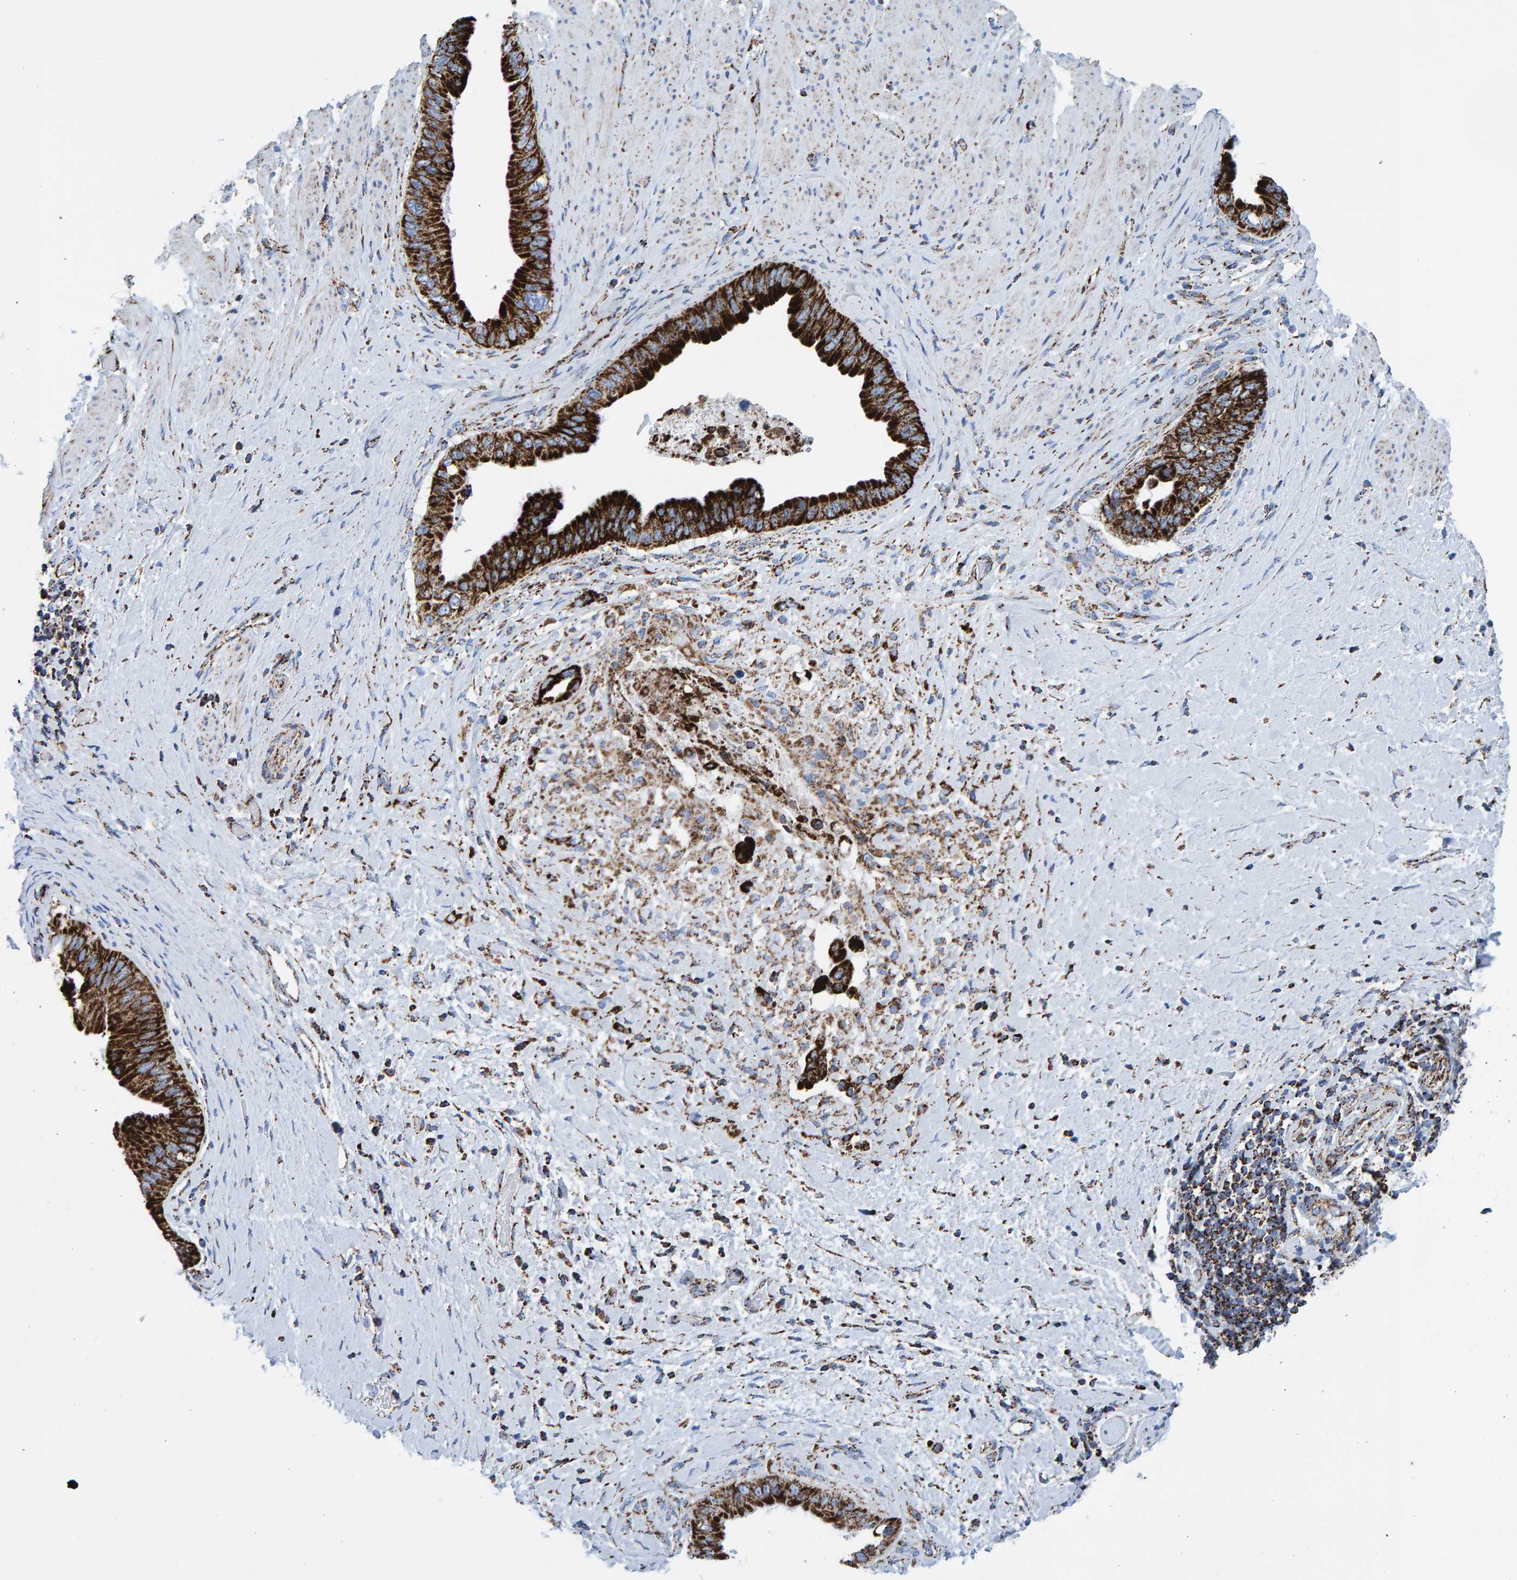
{"staining": {"intensity": "strong", "quantity": ">75%", "location": "cytoplasmic/membranous"}, "tissue": "pancreatic cancer", "cell_type": "Tumor cells", "image_type": "cancer", "snomed": [{"axis": "morphology", "description": "Adenocarcinoma, NOS"}, {"axis": "topography", "description": "Pancreas"}], "caption": "Immunohistochemistry (IHC) image of pancreatic cancer stained for a protein (brown), which displays high levels of strong cytoplasmic/membranous positivity in approximately >75% of tumor cells.", "gene": "ENSG00000262660", "patient": {"sex": "female", "age": 56}}